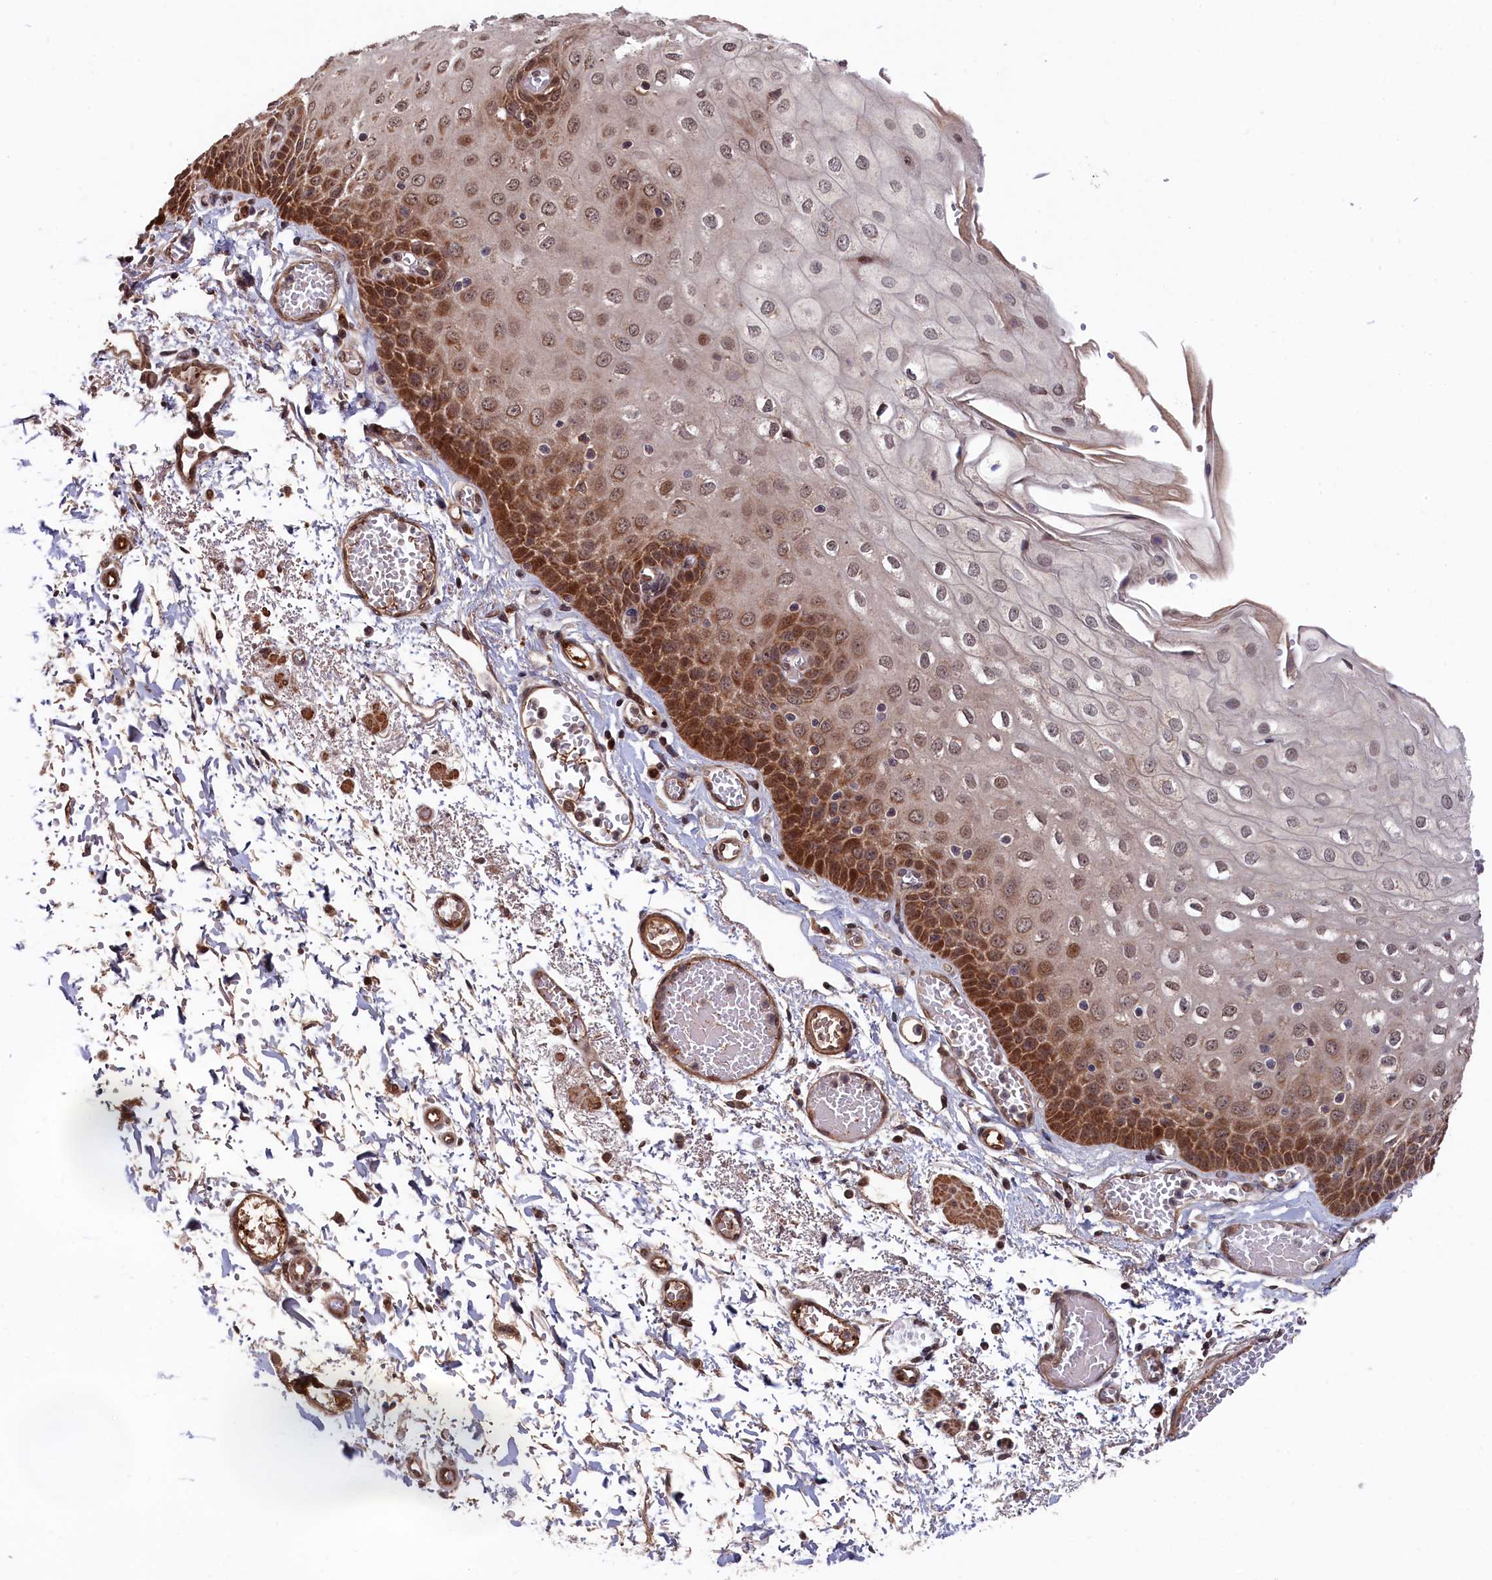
{"staining": {"intensity": "moderate", "quantity": ">75%", "location": "cytoplasmic/membranous,nuclear"}, "tissue": "esophagus", "cell_type": "Squamous epithelial cells", "image_type": "normal", "snomed": [{"axis": "morphology", "description": "Normal tissue, NOS"}, {"axis": "topography", "description": "Esophagus"}], "caption": "The immunohistochemical stain shows moderate cytoplasmic/membranous,nuclear positivity in squamous epithelial cells of benign esophagus. (IHC, brightfield microscopy, high magnification).", "gene": "CLPX", "patient": {"sex": "male", "age": 81}}